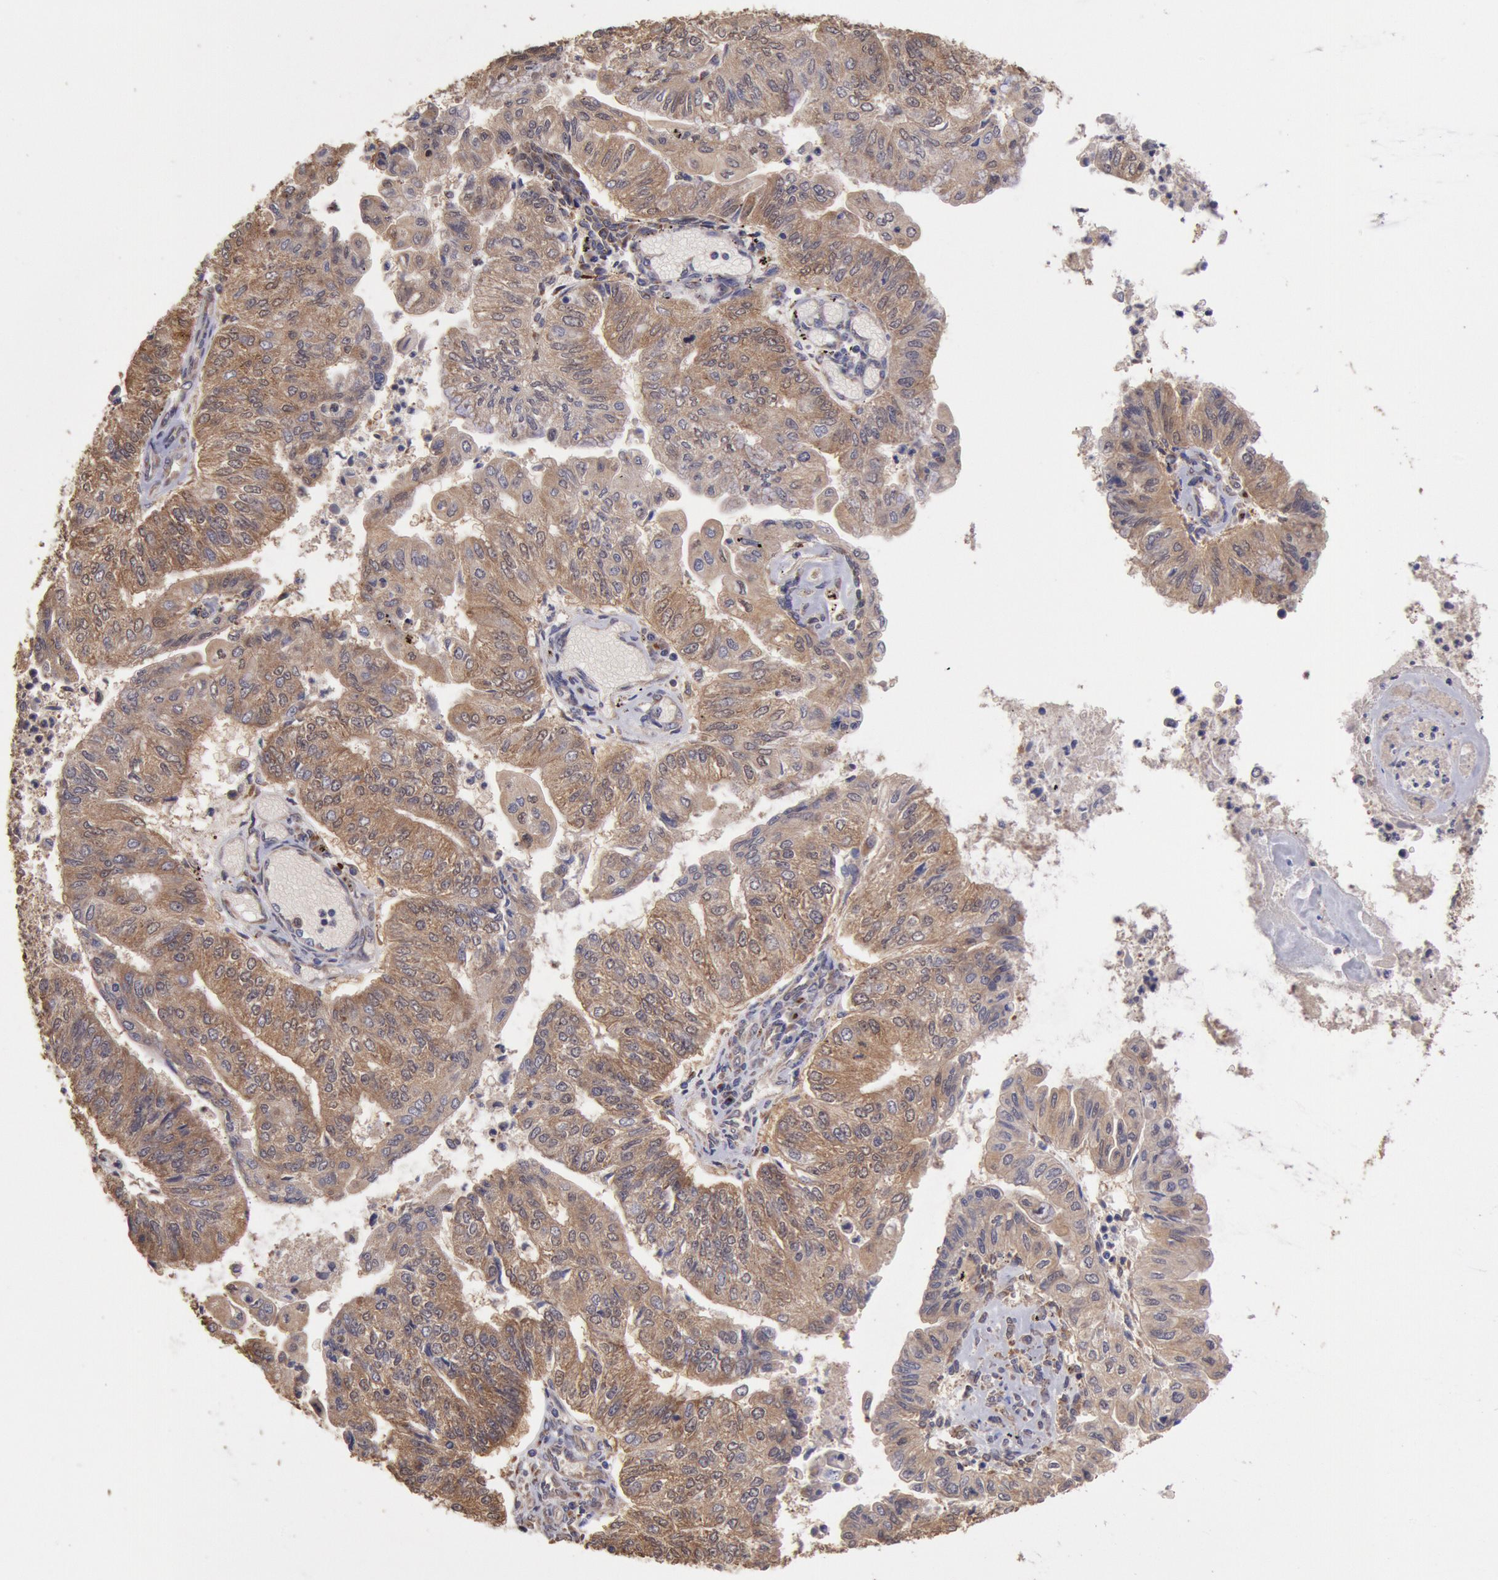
{"staining": {"intensity": "moderate", "quantity": ">75%", "location": "cytoplasmic/membranous"}, "tissue": "endometrial cancer", "cell_type": "Tumor cells", "image_type": "cancer", "snomed": [{"axis": "morphology", "description": "Adenocarcinoma, NOS"}, {"axis": "topography", "description": "Endometrium"}], "caption": "High-magnification brightfield microscopy of endometrial cancer stained with DAB (brown) and counterstained with hematoxylin (blue). tumor cells exhibit moderate cytoplasmic/membranous expression is appreciated in about>75% of cells.", "gene": "COMT", "patient": {"sex": "female", "age": 59}}